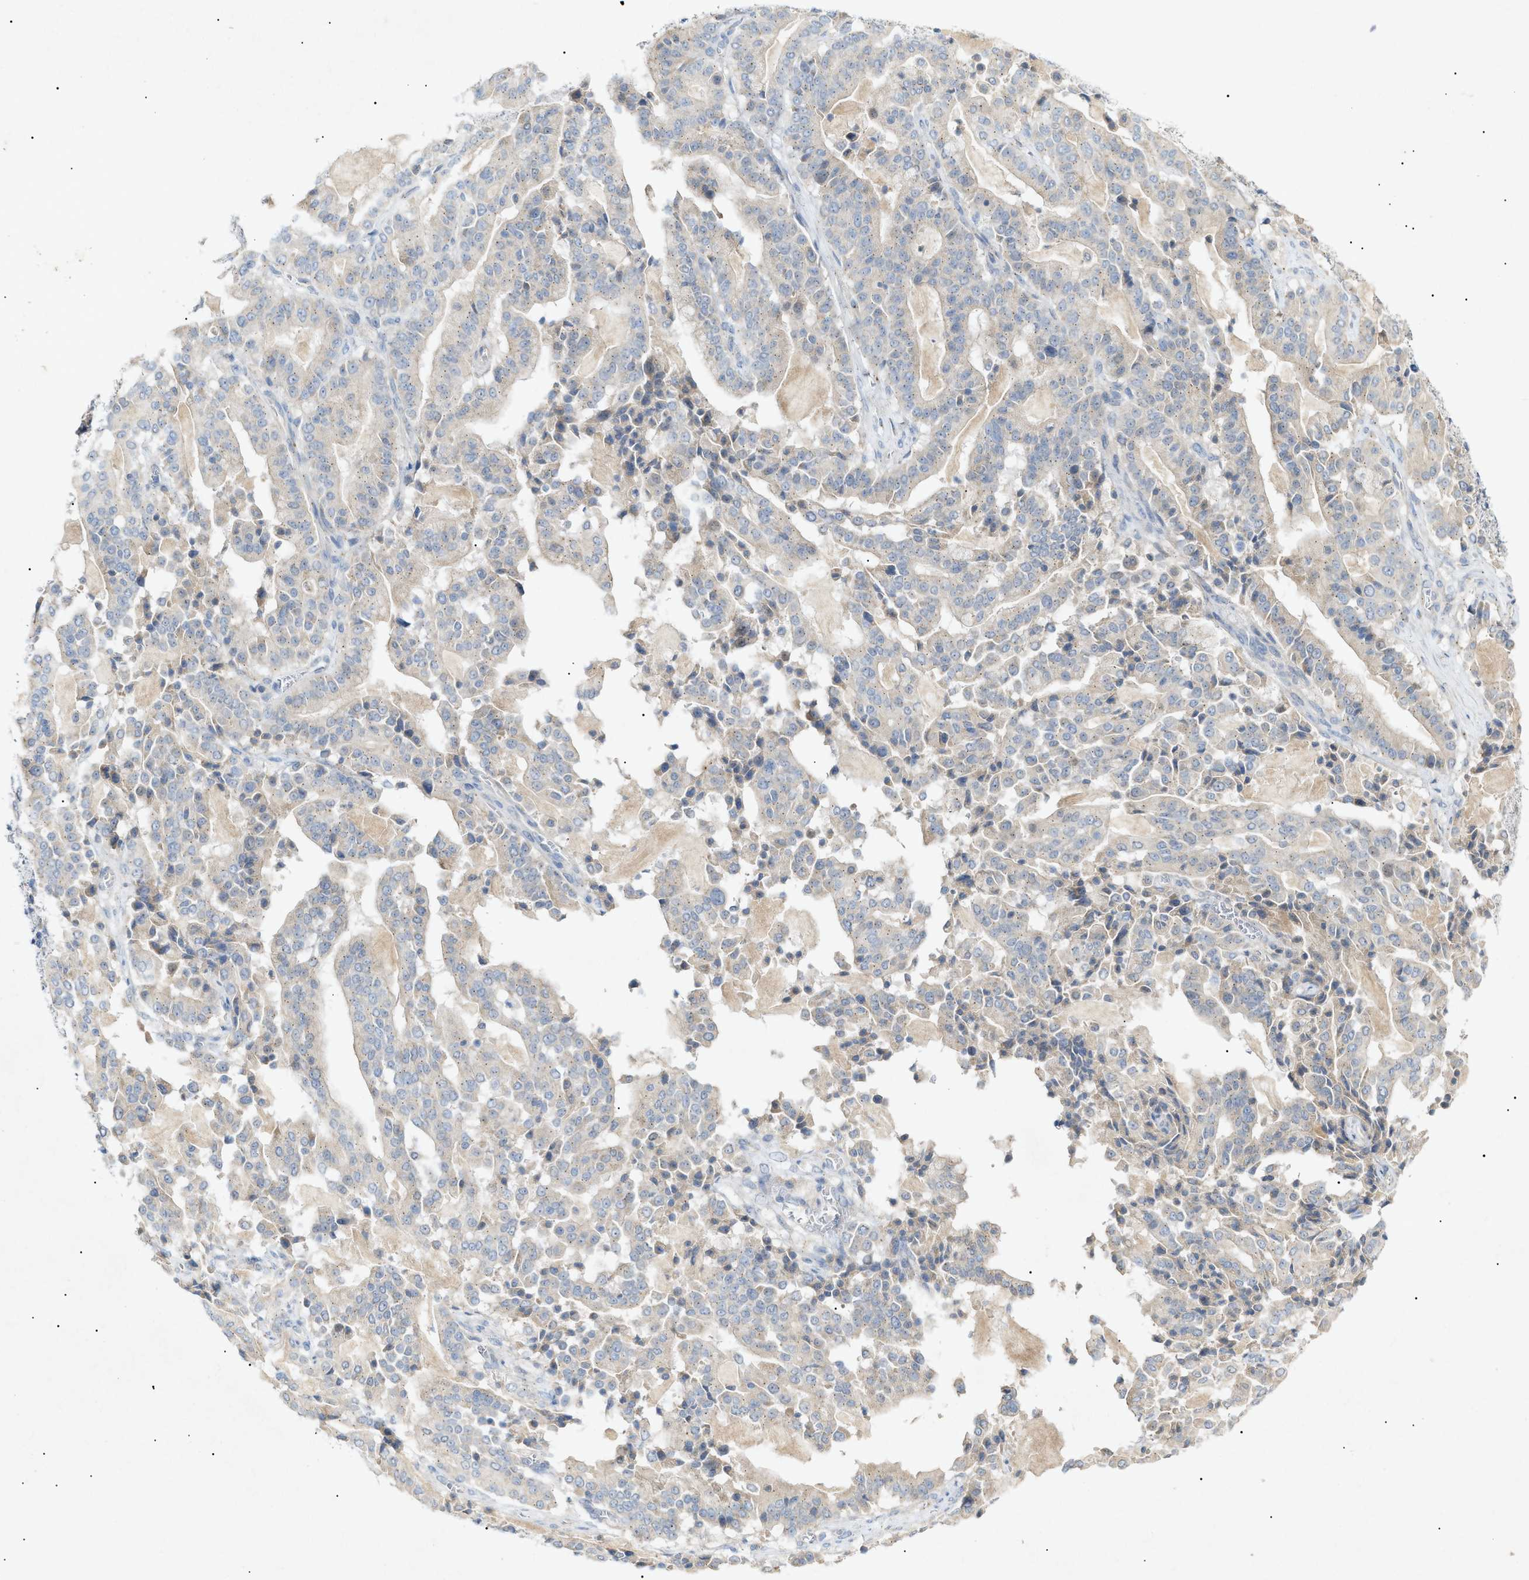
{"staining": {"intensity": "negative", "quantity": "none", "location": "none"}, "tissue": "pancreatic cancer", "cell_type": "Tumor cells", "image_type": "cancer", "snomed": [{"axis": "morphology", "description": "Adenocarcinoma, NOS"}, {"axis": "topography", "description": "Pancreas"}], "caption": "This is an immunohistochemistry micrograph of adenocarcinoma (pancreatic). There is no staining in tumor cells.", "gene": "SLC25A31", "patient": {"sex": "male", "age": 63}}